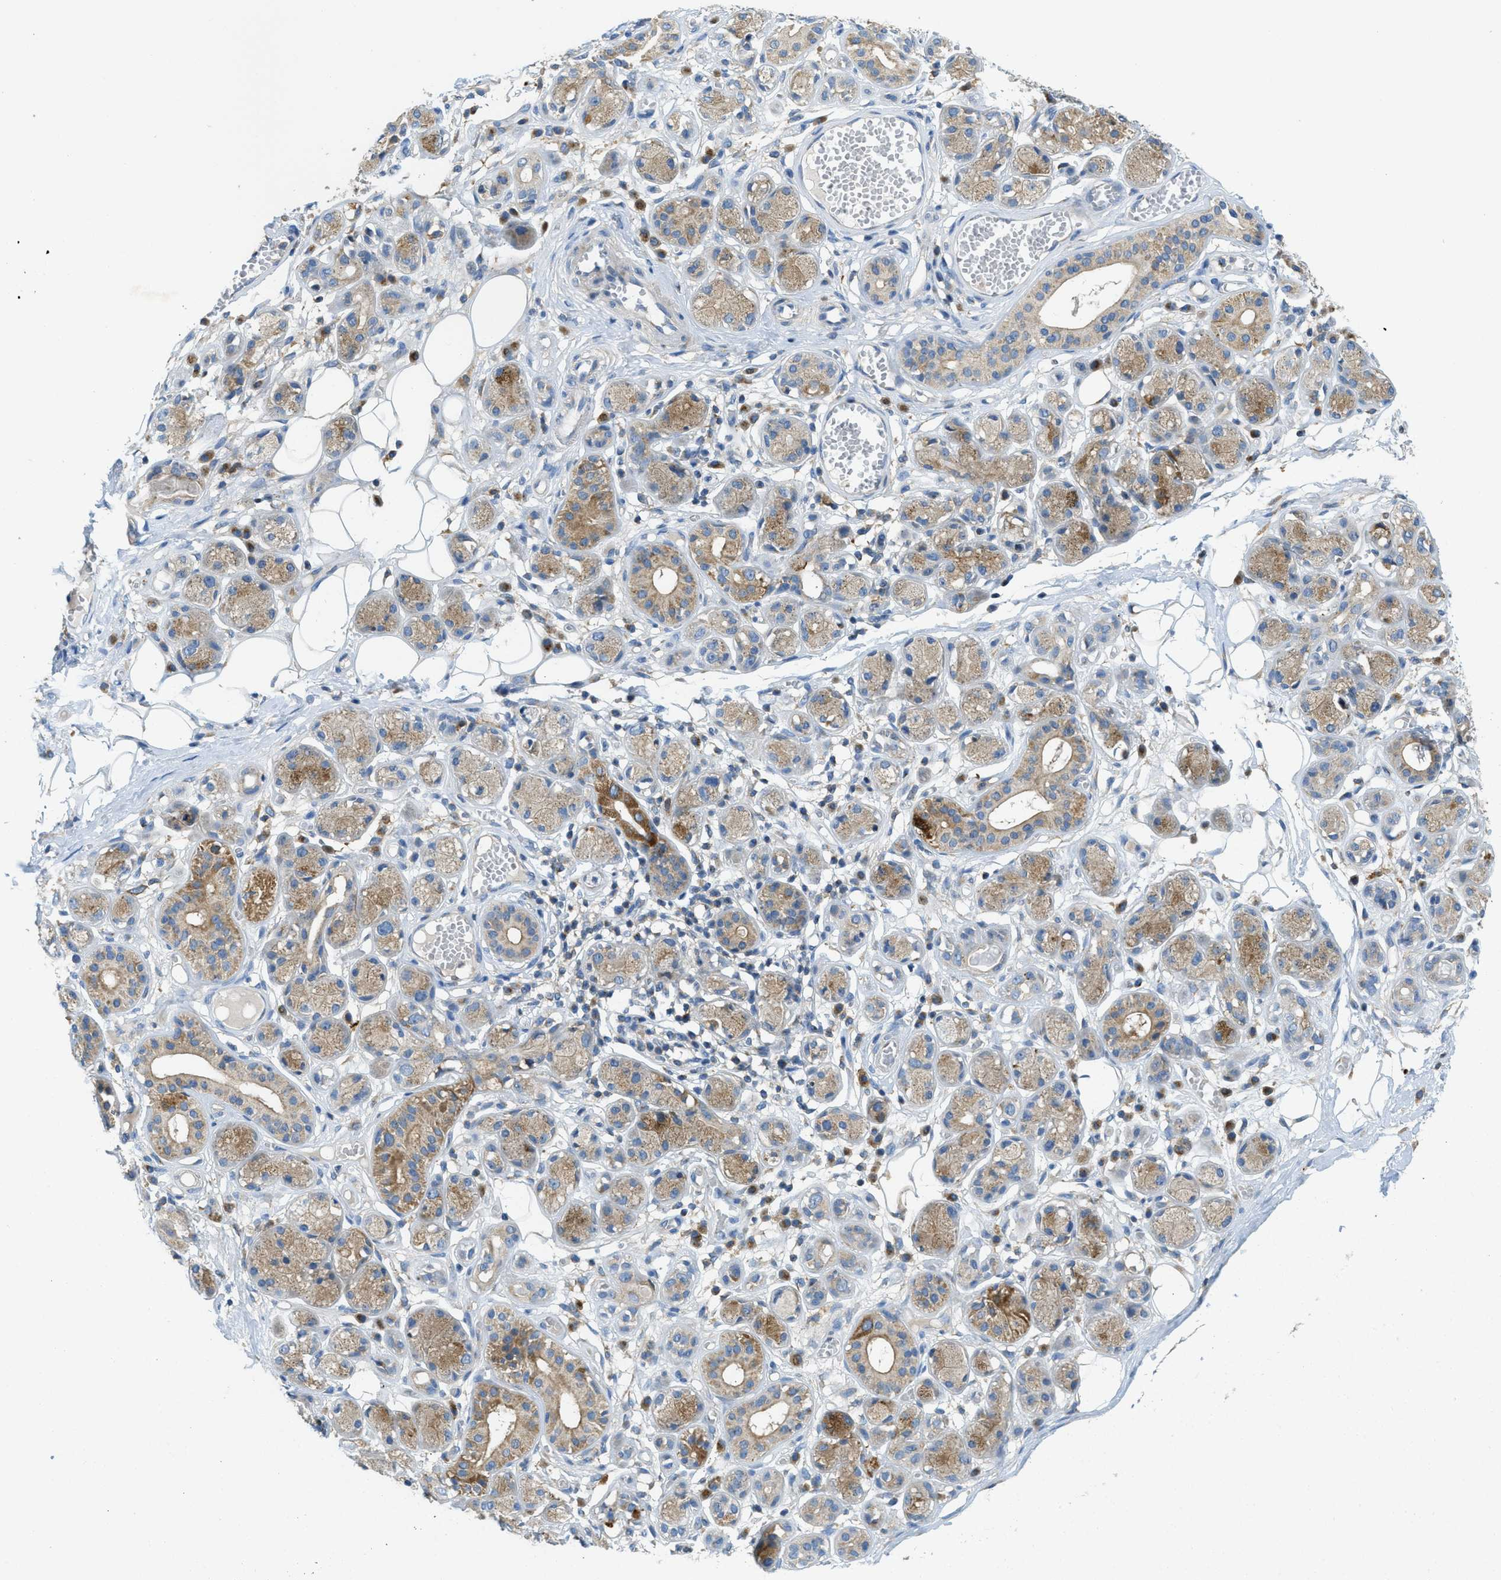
{"staining": {"intensity": "weak", "quantity": "25%-75%", "location": "cytoplasmic/membranous"}, "tissue": "adipose tissue", "cell_type": "Adipocytes", "image_type": "normal", "snomed": [{"axis": "morphology", "description": "Normal tissue, NOS"}, {"axis": "morphology", "description": "Inflammation, NOS"}, {"axis": "topography", "description": "Salivary gland"}, {"axis": "topography", "description": "Peripheral nerve tissue"}], "caption": "A micrograph of adipose tissue stained for a protein exhibits weak cytoplasmic/membranous brown staining in adipocytes. Ihc stains the protein of interest in brown and the nuclei are stained blue.", "gene": "RFFL", "patient": {"sex": "female", "age": 75}}